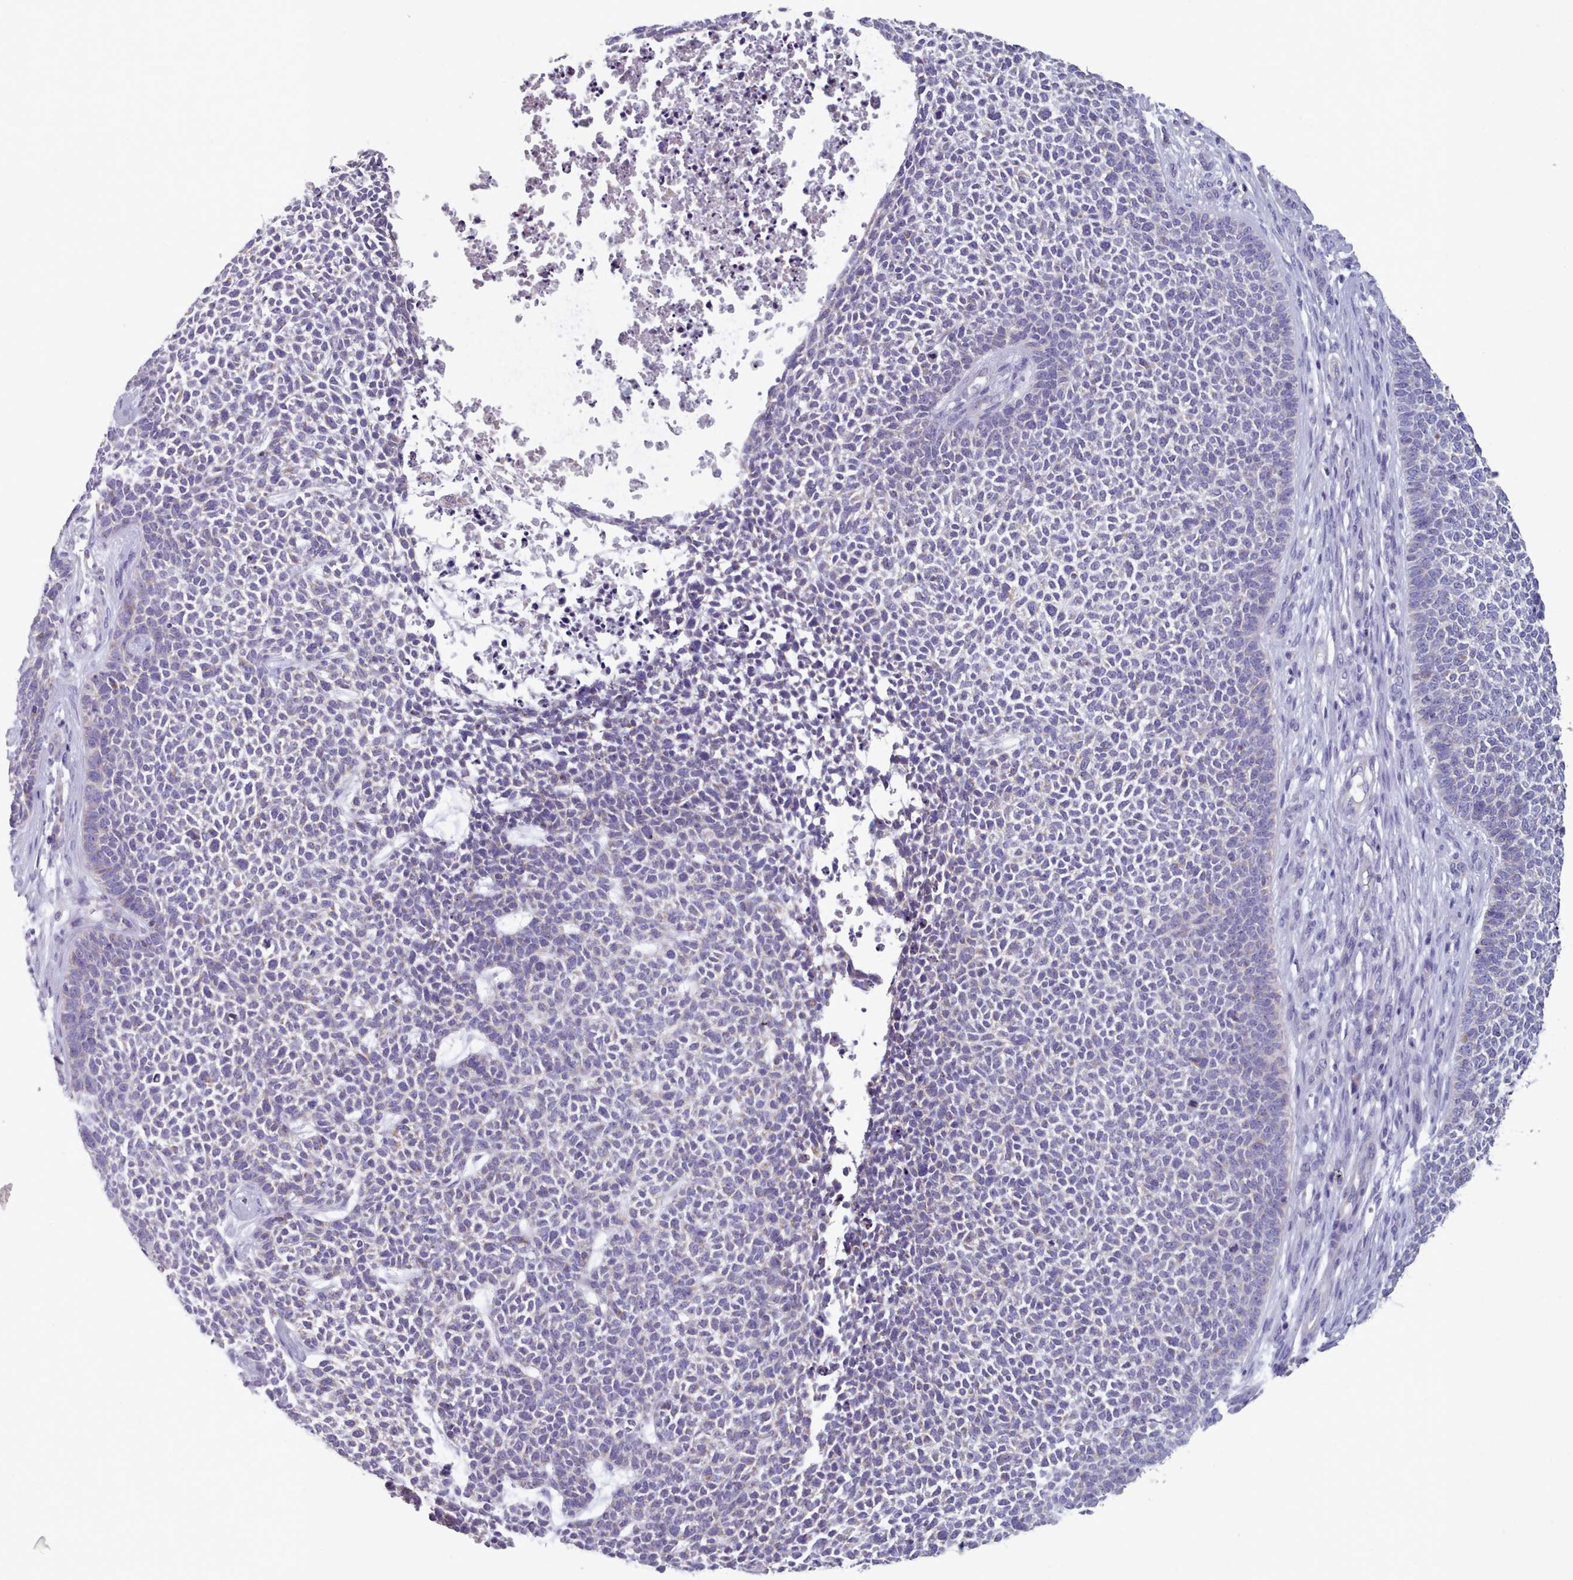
{"staining": {"intensity": "negative", "quantity": "none", "location": "none"}, "tissue": "skin cancer", "cell_type": "Tumor cells", "image_type": "cancer", "snomed": [{"axis": "morphology", "description": "Basal cell carcinoma"}, {"axis": "topography", "description": "Skin"}], "caption": "Immunohistochemical staining of skin basal cell carcinoma exhibits no significant staining in tumor cells.", "gene": "HAO1", "patient": {"sex": "female", "age": 84}}